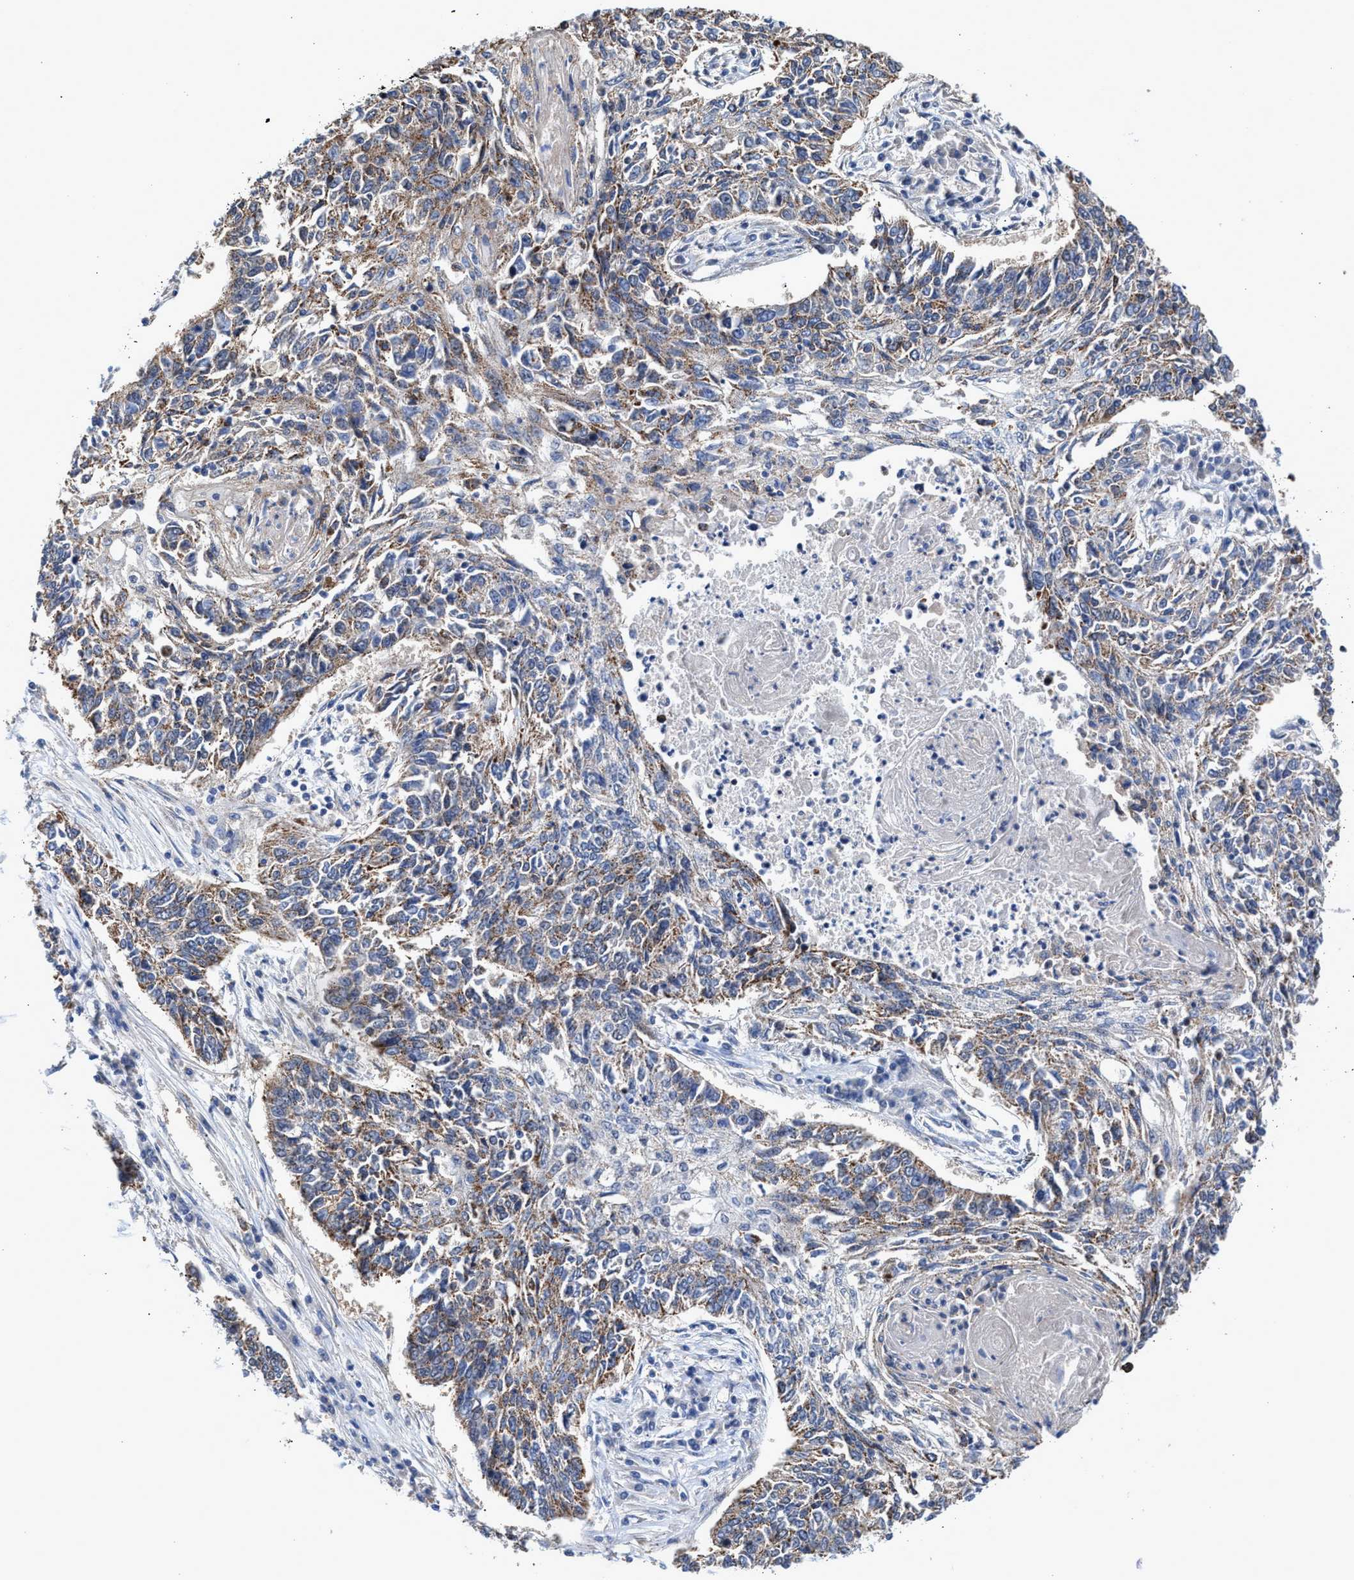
{"staining": {"intensity": "weak", "quantity": ">75%", "location": "cytoplasmic/membranous"}, "tissue": "lung cancer", "cell_type": "Tumor cells", "image_type": "cancer", "snomed": [{"axis": "morphology", "description": "Normal tissue, NOS"}, {"axis": "morphology", "description": "Squamous cell carcinoma, NOS"}, {"axis": "topography", "description": "Cartilage tissue"}, {"axis": "topography", "description": "Bronchus"}, {"axis": "topography", "description": "Lung"}], "caption": "Tumor cells demonstrate low levels of weak cytoplasmic/membranous expression in approximately >75% of cells in human lung squamous cell carcinoma.", "gene": "MECR", "patient": {"sex": "female", "age": 49}}